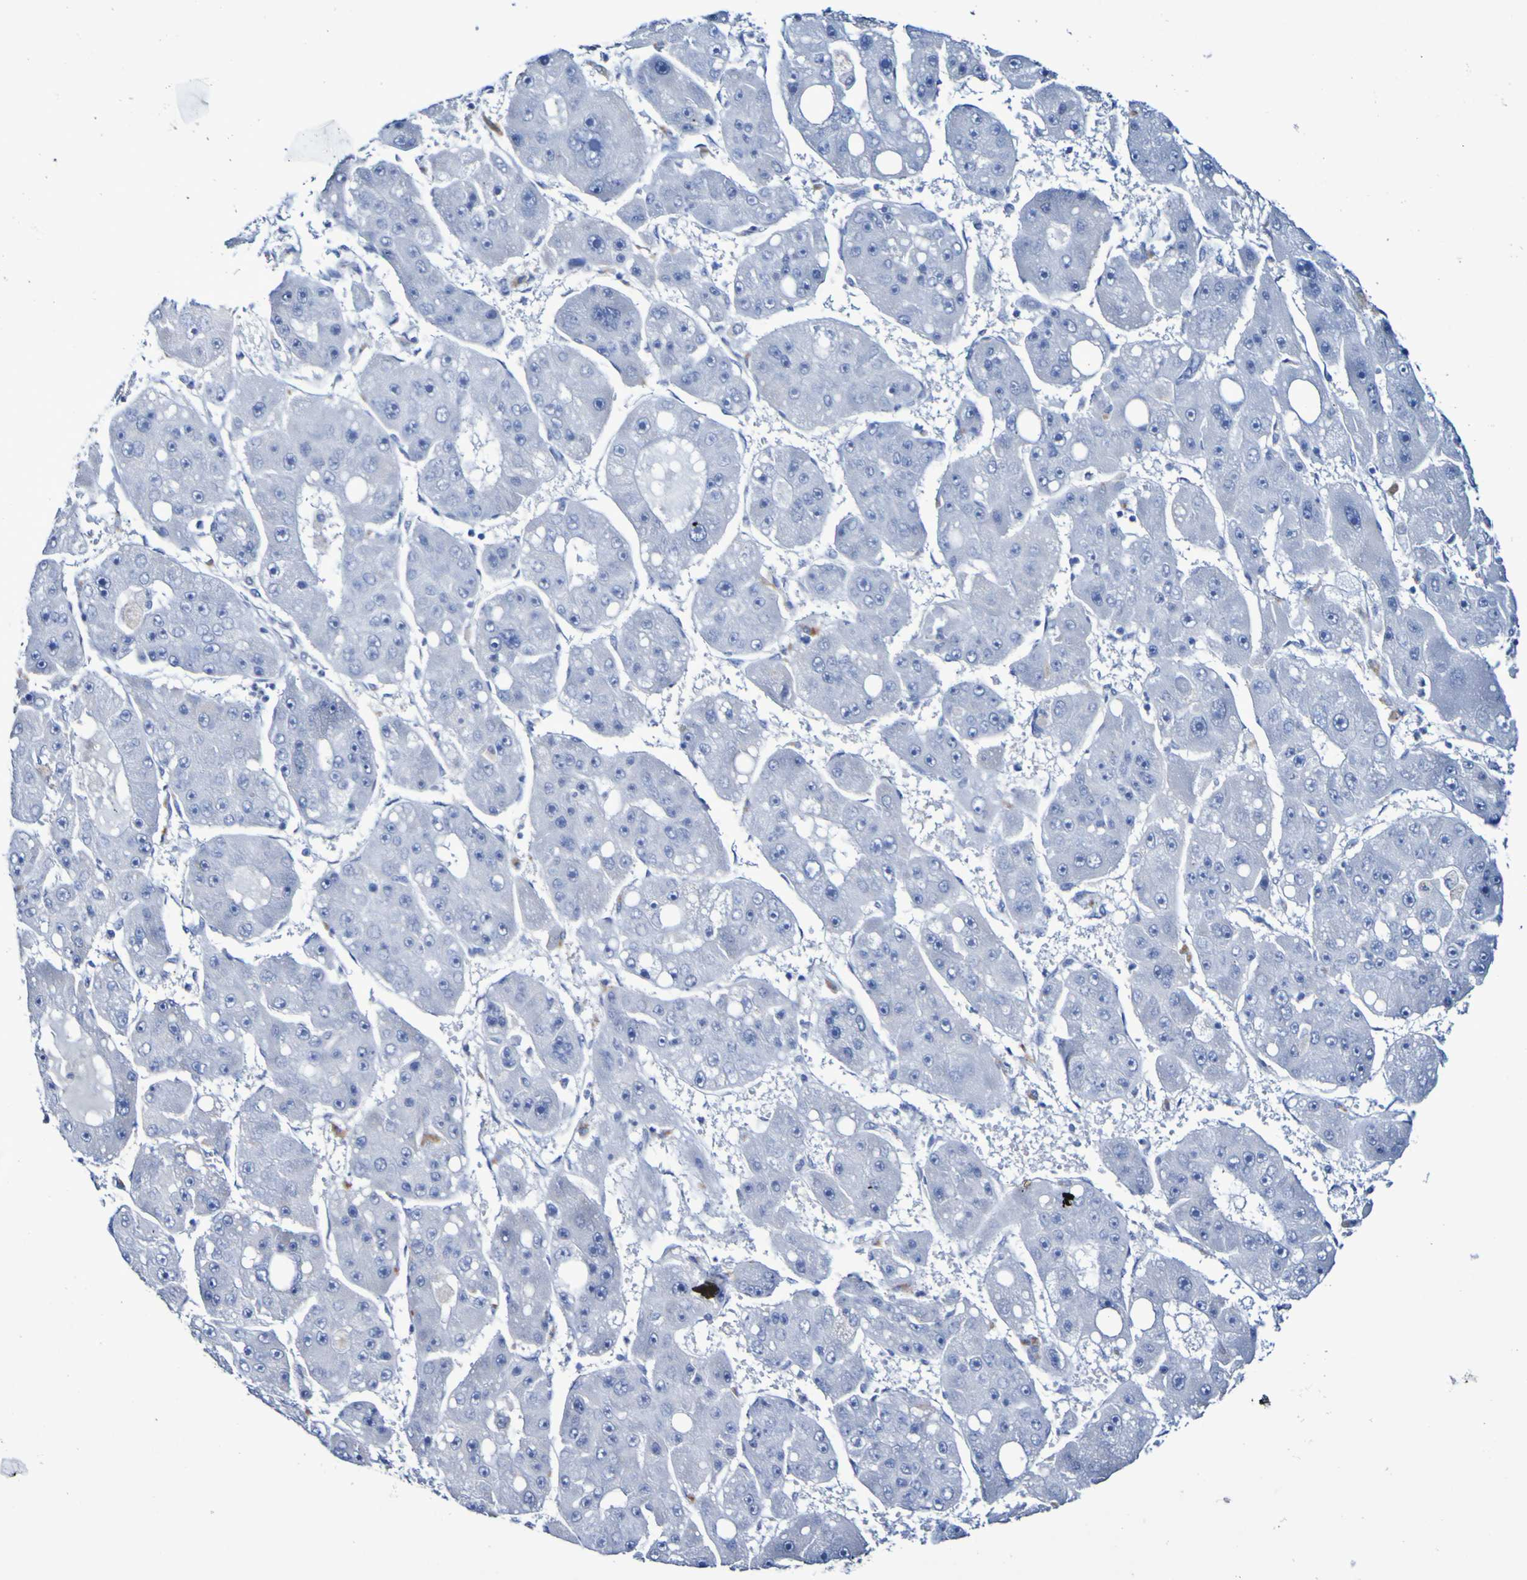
{"staining": {"intensity": "negative", "quantity": "none", "location": "none"}, "tissue": "liver cancer", "cell_type": "Tumor cells", "image_type": "cancer", "snomed": [{"axis": "morphology", "description": "Carcinoma, Hepatocellular, NOS"}, {"axis": "topography", "description": "Liver"}], "caption": "The photomicrograph reveals no staining of tumor cells in liver hepatocellular carcinoma. The staining was performed using DAB (3,3'-diaminobenzidine) to visualize the protein expression in brown, while the nuclei were stained in blue with hematoxylin (Magnification: 20x).", "gene": "SGCB", "patient": {"sex": "female", "age": 61}}